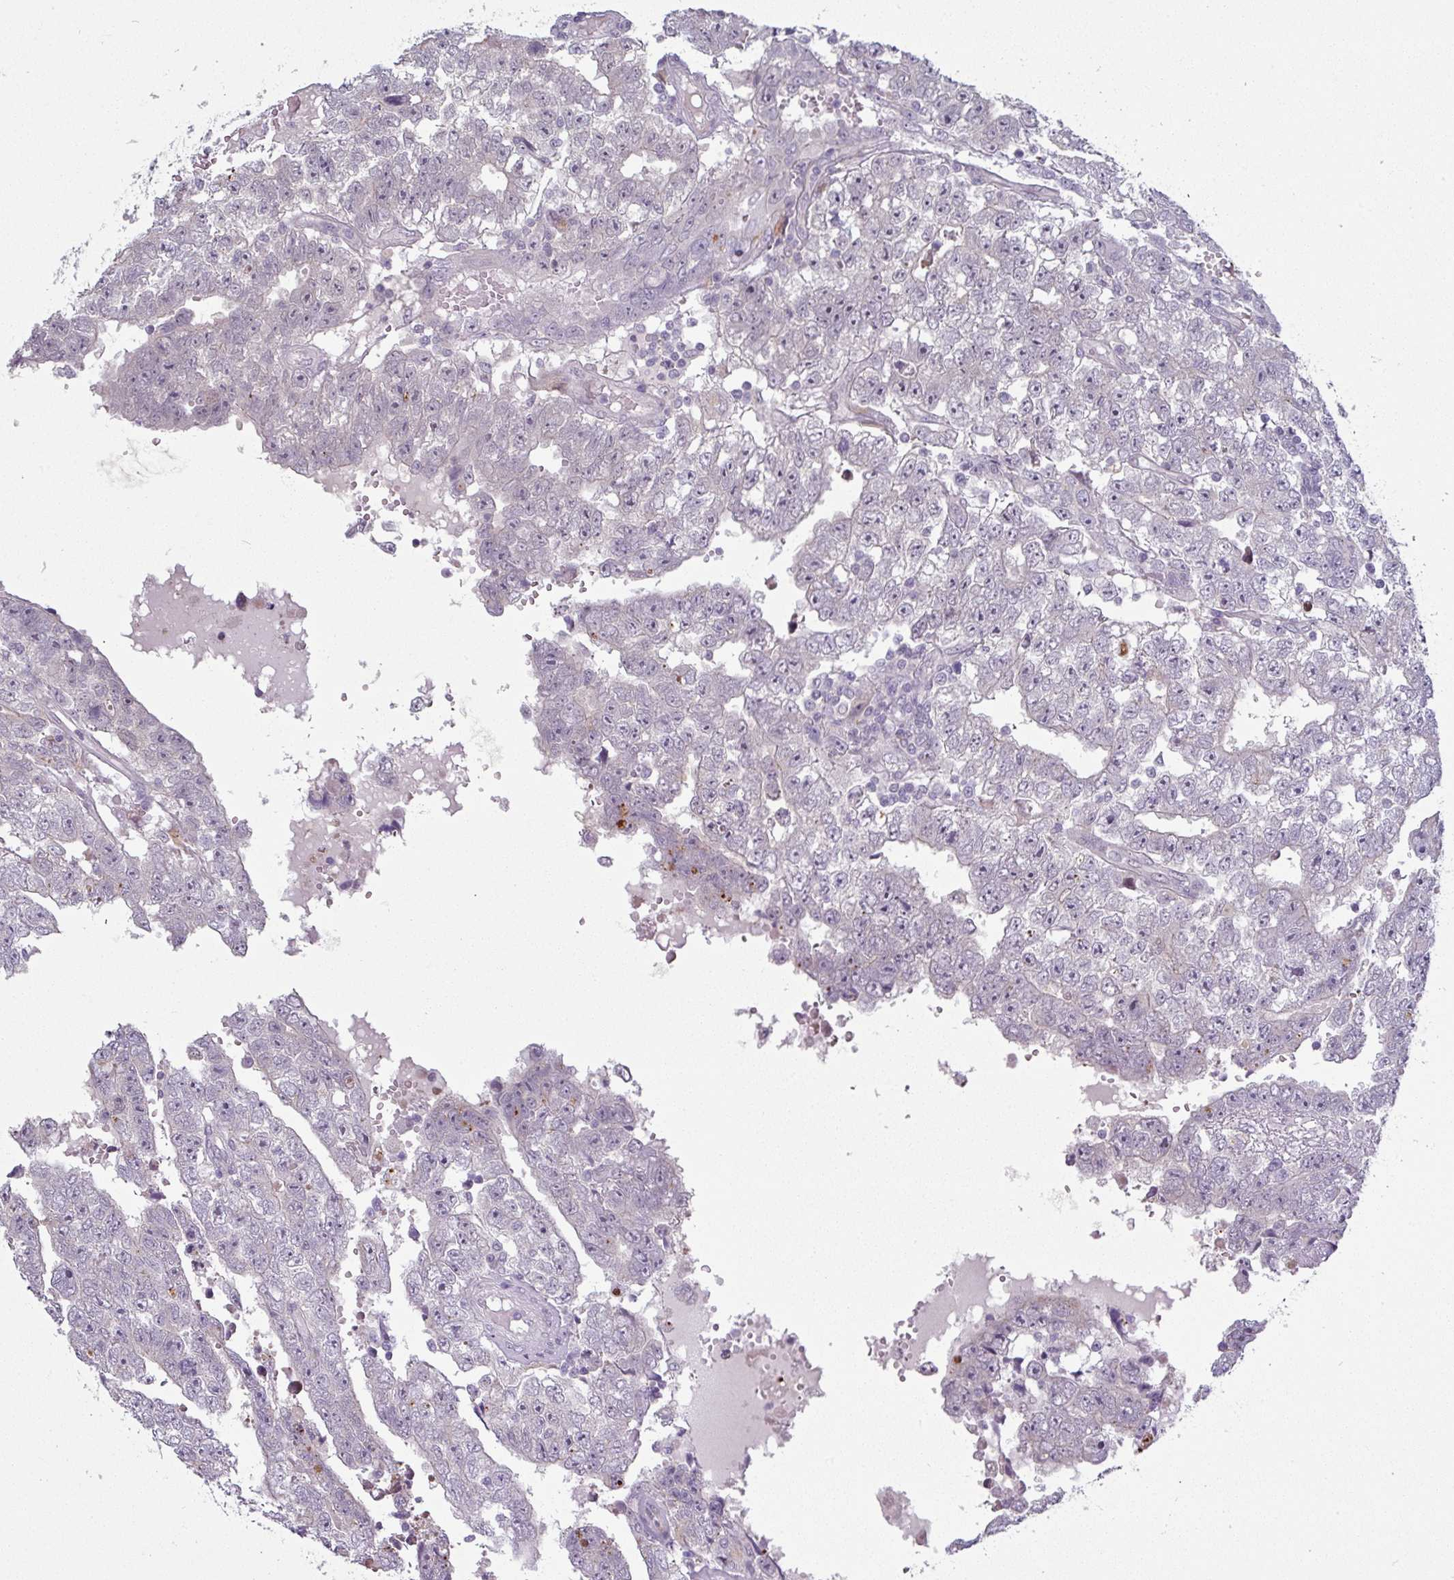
{"staining": {"intensity": "negative", "quantity": "none", "location": "none"}, "tissue": "testis cancer", "cell_type": "Tumor cells", "image_type": "cancer", "snomed": [{"axis": "morphology", "description": "Carcinoma, Embryonal, NOS"}, {"axis": "topography", "description": "Testis"}], "caption": "The photomicrograph exhibits no staining of tumor cells in testis embryonal carcinoma.", "gene": "C2orf16", "patient": {"sex": "male", "age": 25}}